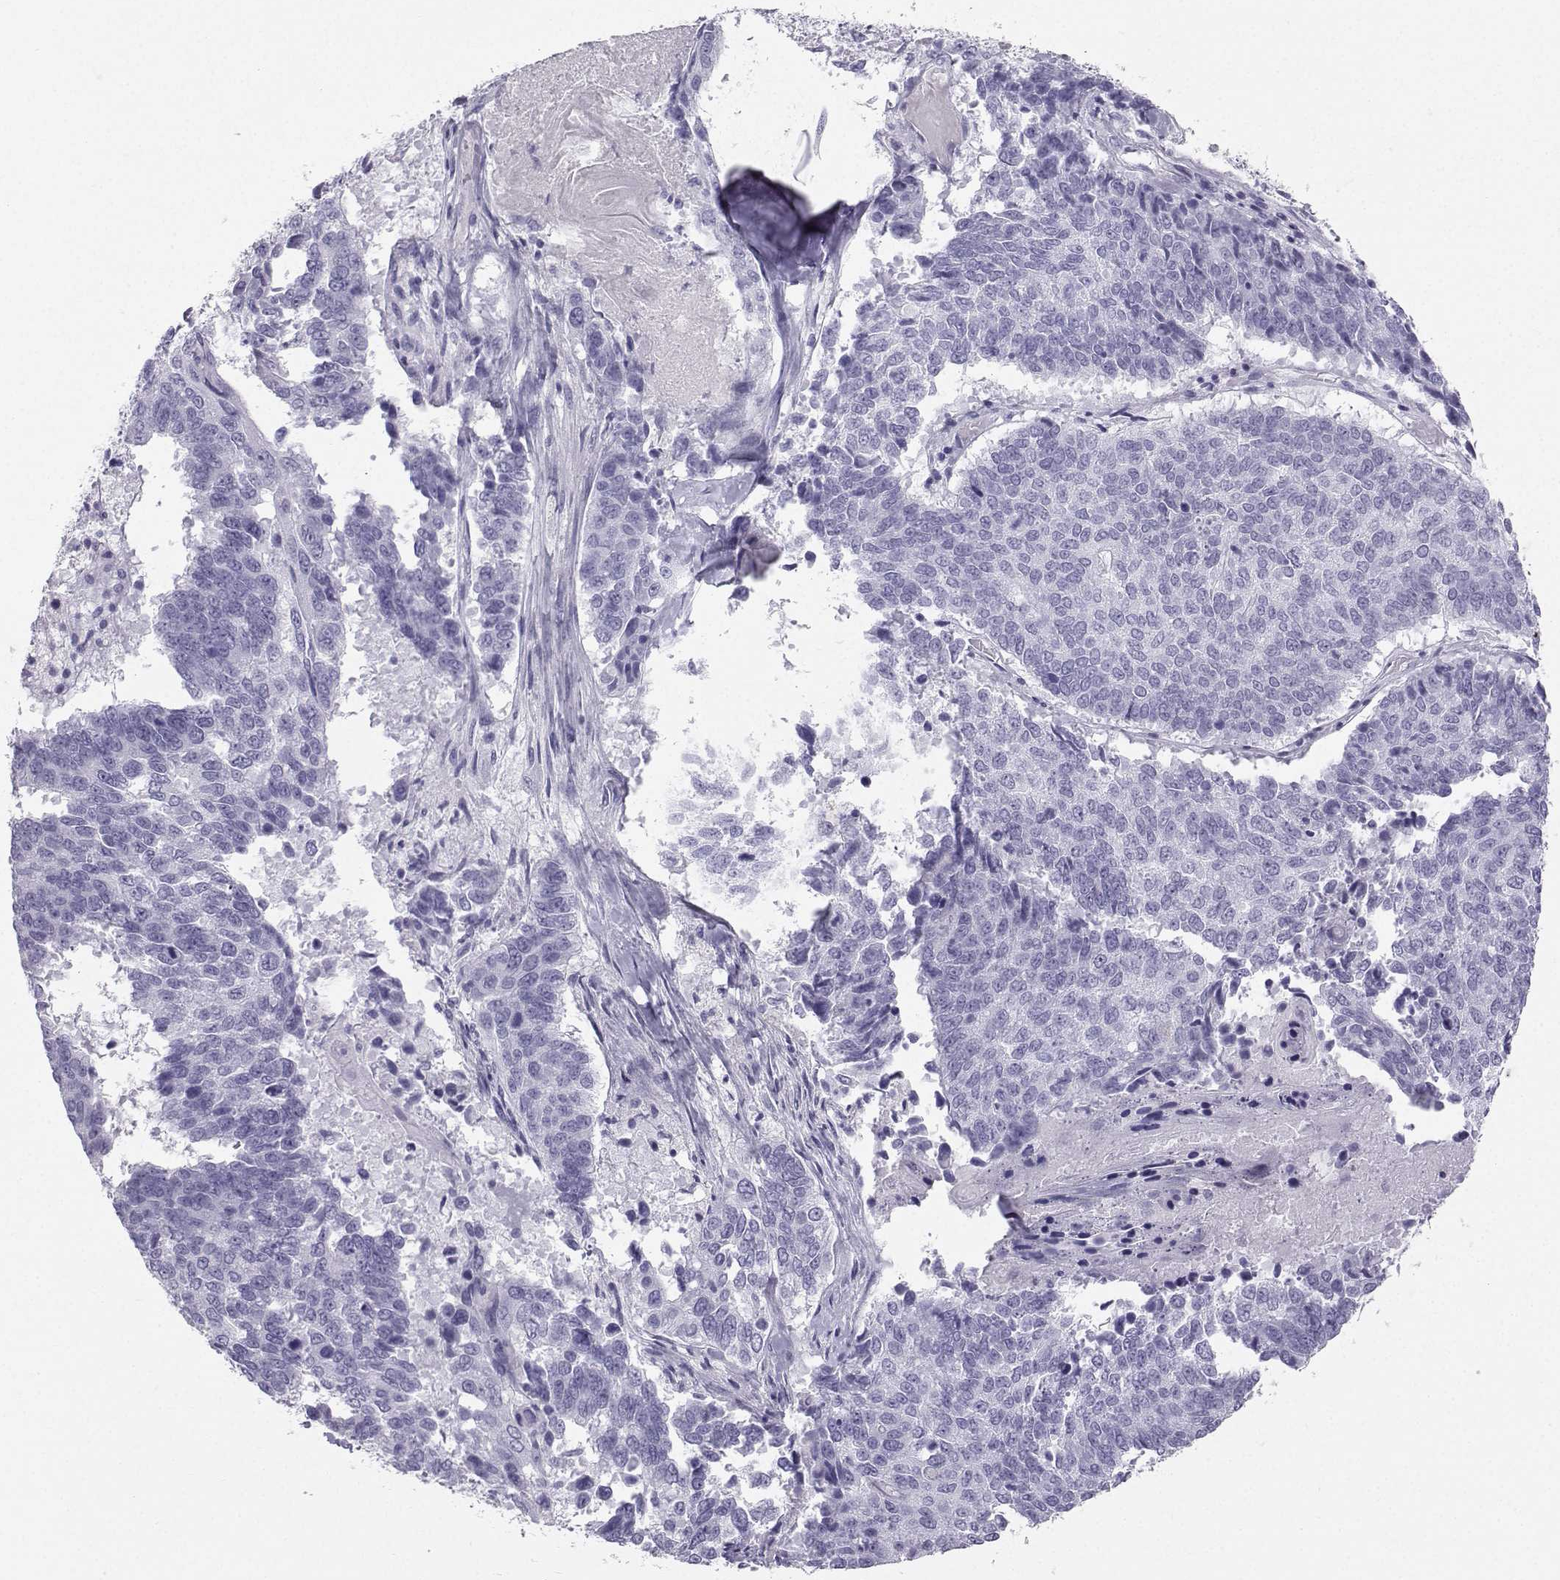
{"staining": {"intensity": "negative", "quantity": "none", "location": "none"}, "tissue": "lung cancer", "cell_type": "Tumor cells", "image_type": "cancer", "snomed": [{"axis": "morphology", "description": "Squamous cell carcinoma, NOS"}, {"axis": "topography", "description": "Lung"}], "caption": "Photomicrograph shows no protein expression in tumor cells of lung cancer tissue.", "gene": "IQCD", "patient": {"sex": "male", "age": 73}}